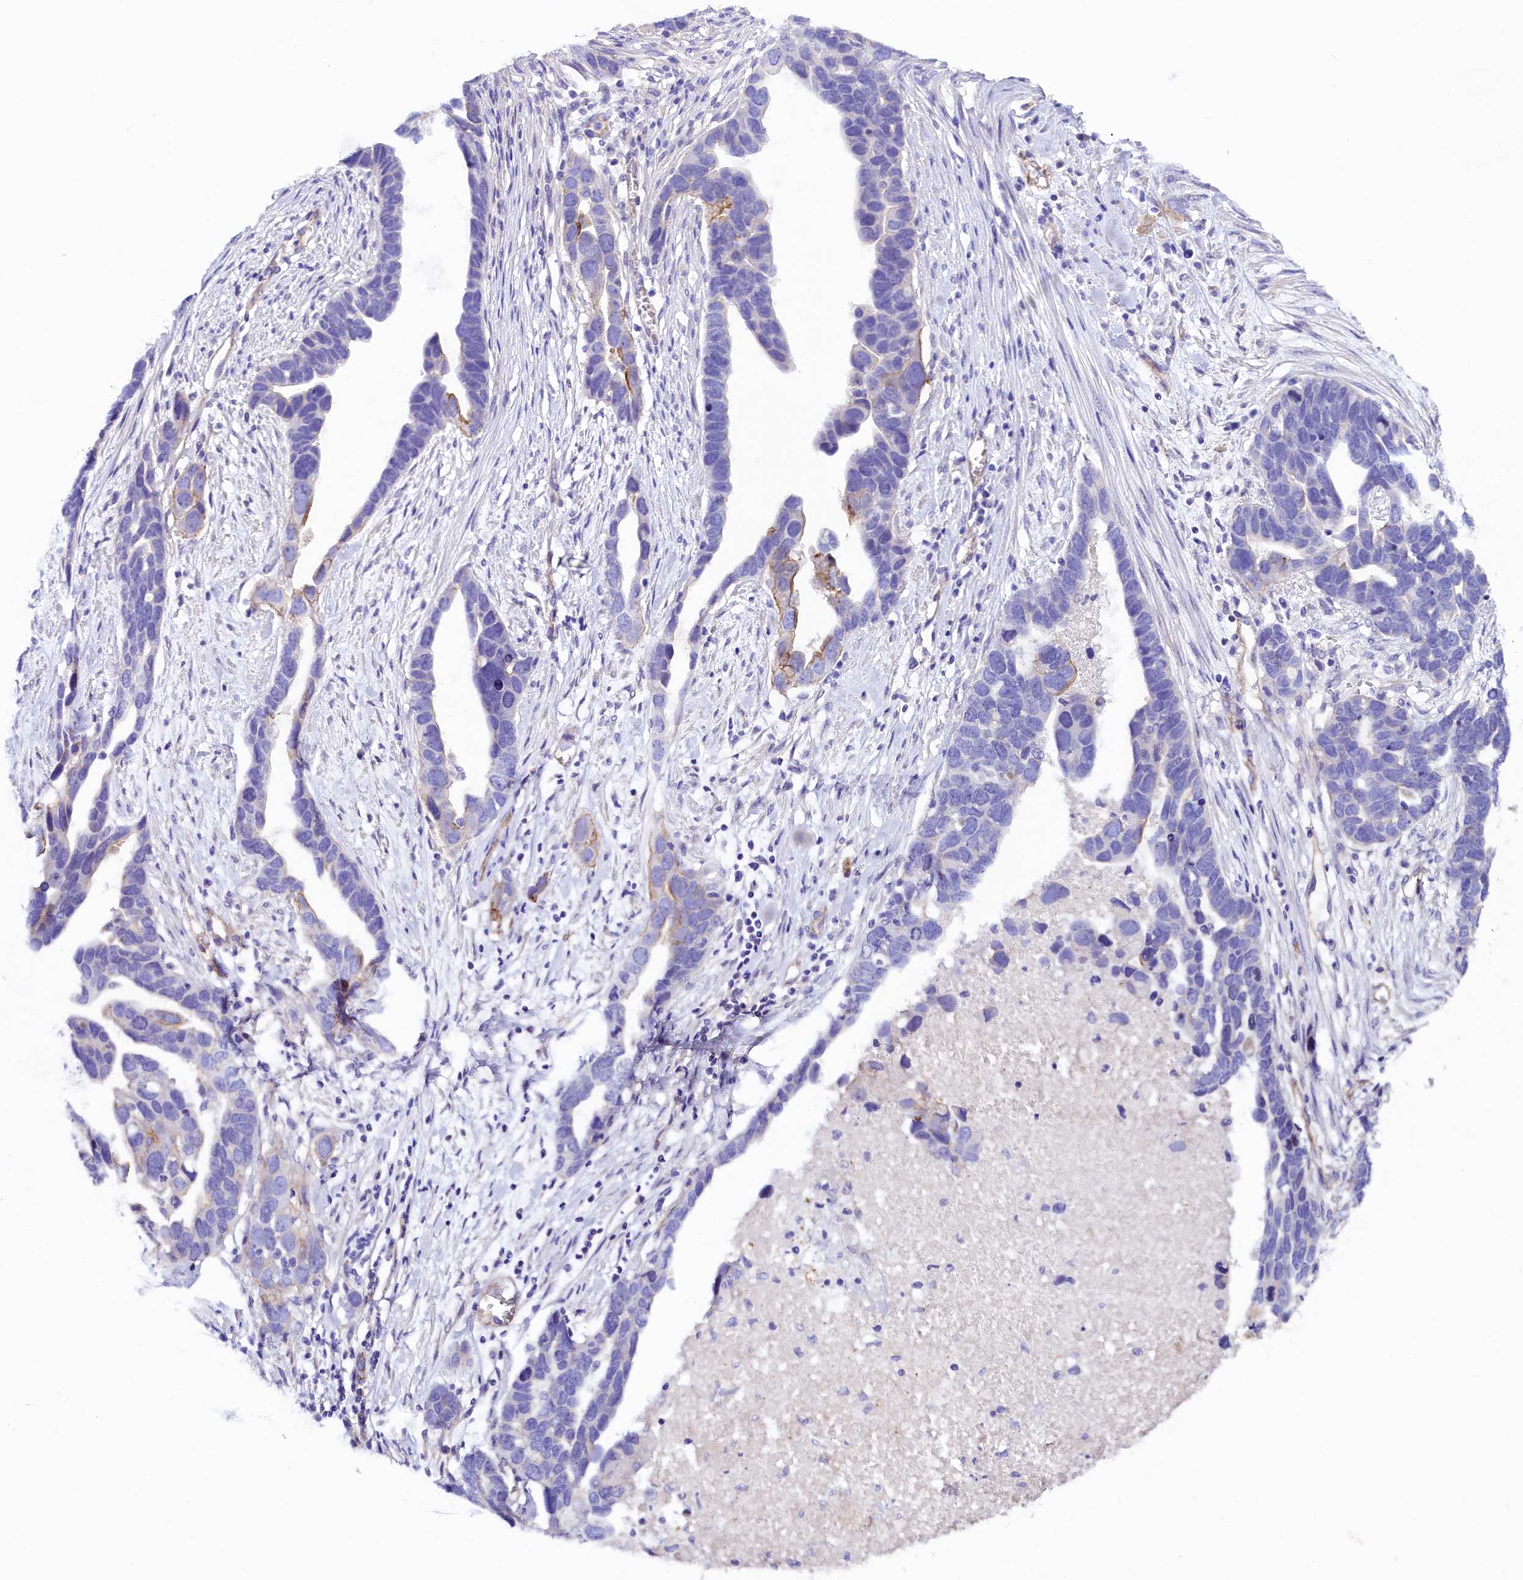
{"staining": {"intensity": "negative", "quantity": "none", "location": "none"}, "tissue": "ovarian cancer", "cell_type": "Tumor cells", "image_type": "cancer", "snomed": [{"axis": "morphology", "description": "Cystadenocarcinoma, serous, NOS"}, {"axis": "topography", "description": "Ovary"}], "caption": "Protein analysis of serous cystadenocarcinoma (ovarian) demonstrates no significant expression in tumor cells.", "gene": "SLF1", "patient": {"sex": "female", "age": 54}}